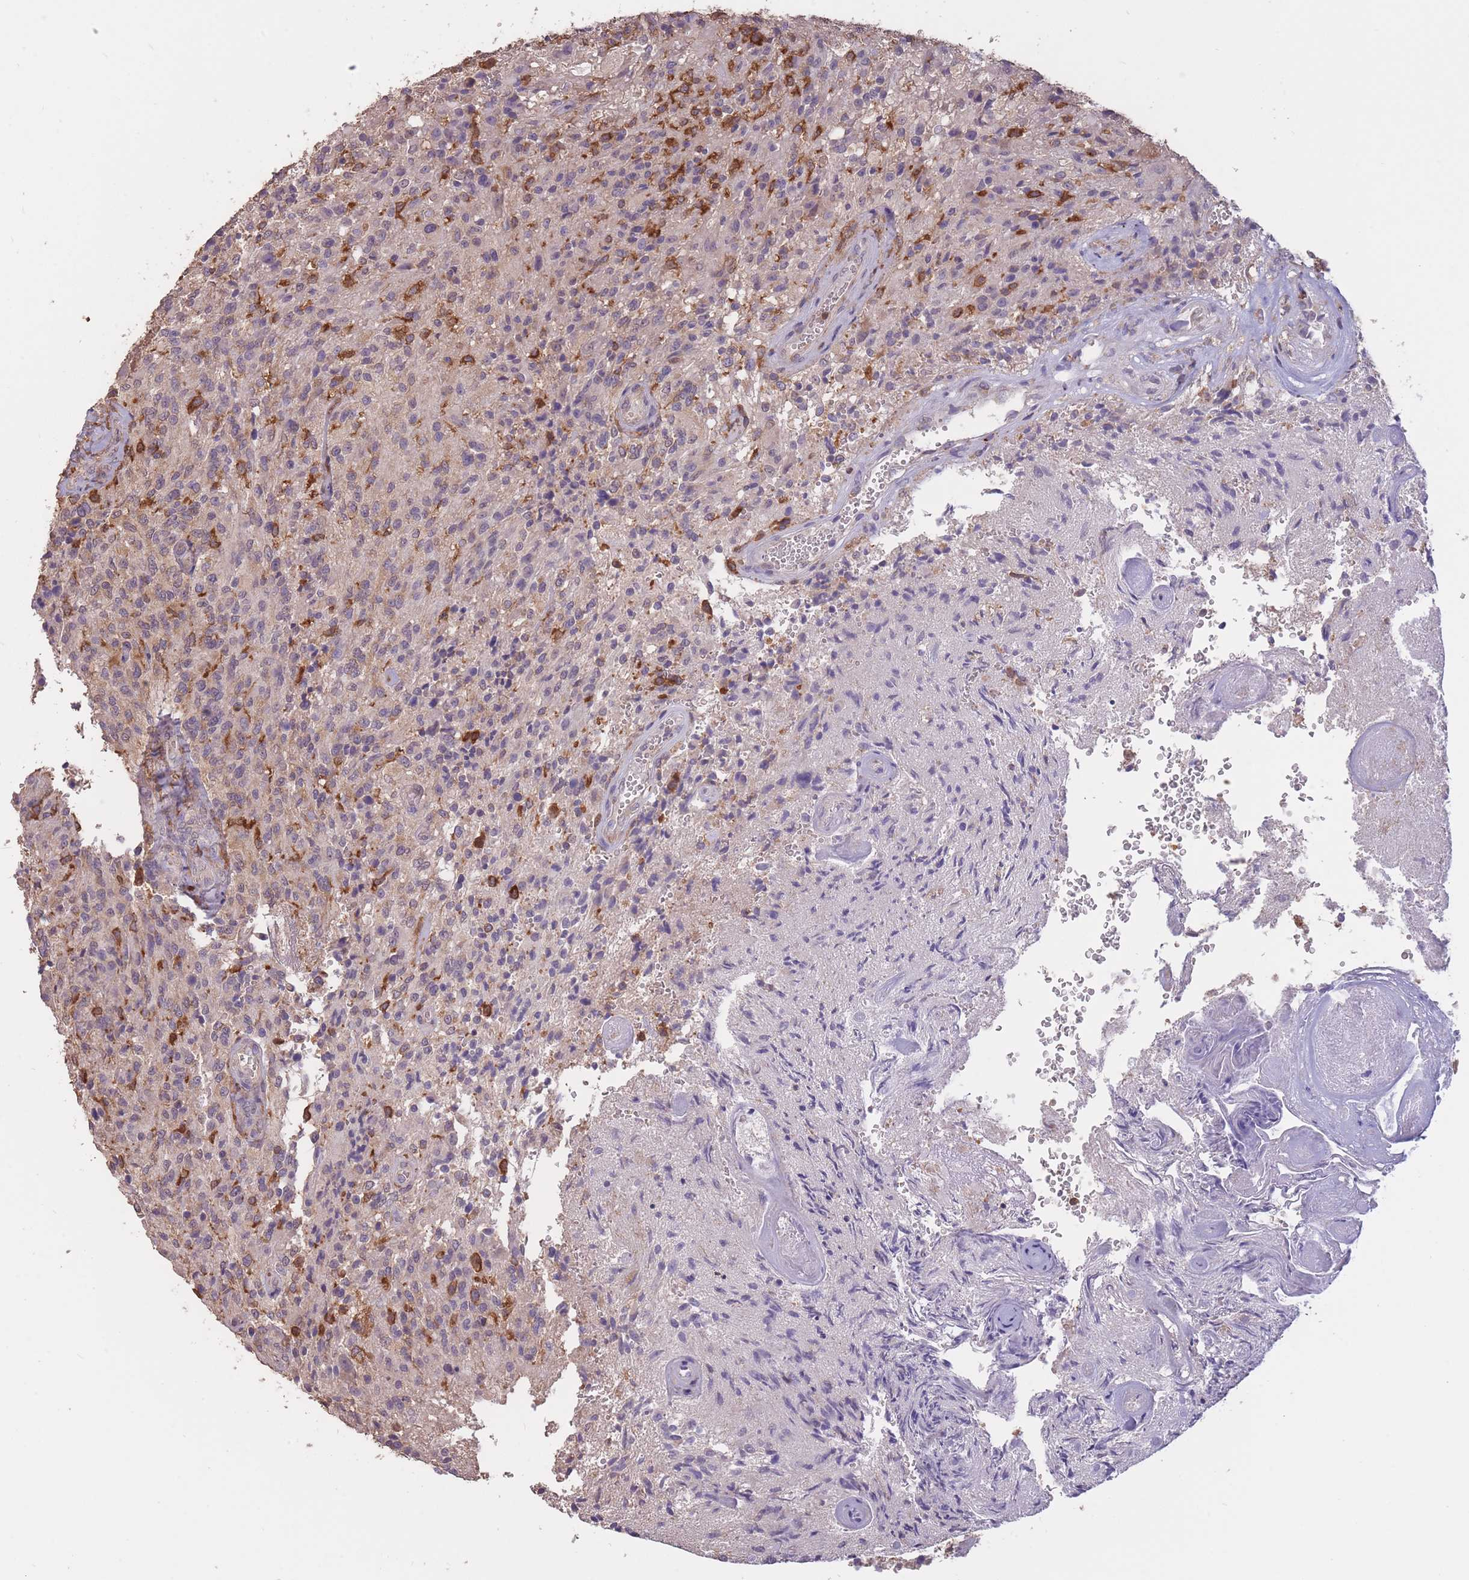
{"staining": {"intensity": "moderate", "quantity": "<25%", "location": "cytoplasmic/membranous"}, "tissue": "glioma", "cell_type": "Tumor cells", "image_type": "cancer", "snomed": [{"axis": "morphology", "description": "Normal tissue, NOS"}, {"axis": "morphology", "description": "Glioma, malignant, High grade"}, {"axis": "topography", "description": "Cerebral cortex"}], "caption": "IHC (DAB) staining of high-grade glioma (malignant) demonstrates moderate cytoplasmic/membranous protein staining in about <25% of tumor cells.", "gene": "GMIP", "patient": {"sex": "male", "age": 56}}